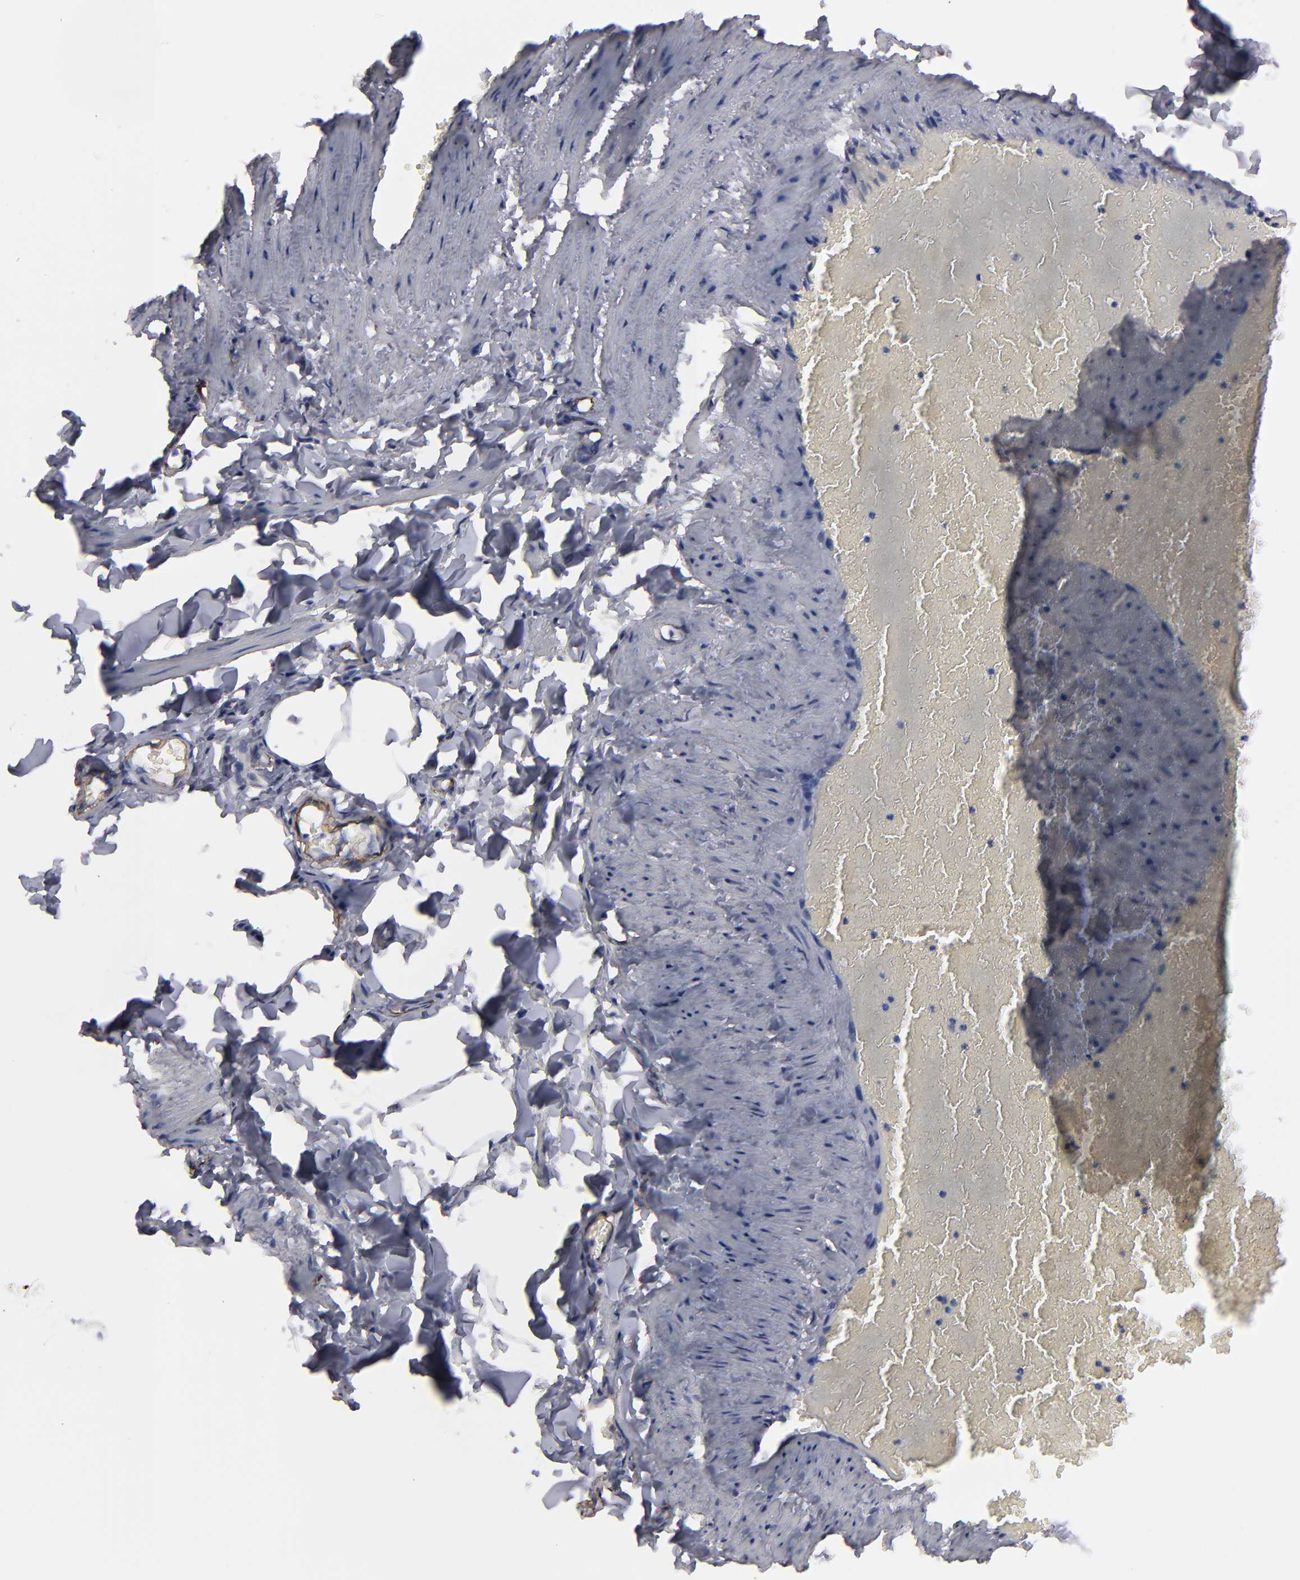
{"staining": {"intensity": "negative", "quantity": "none", "location": "none"}, "tissue": "adipose tissue", "cell_type": "Adipocytes", "image_type": "normal", "snomed": [{"axis": "morphology", "description": "Normal tissue, NOS"}, {"axis": "topography", "description": "Vascular tissue"}], "caption": "Photomicrograph shows no significant protein staining in adipocytes of unremarkable adipose tissue.", "gene": "ZNF175", "patient": {"sex": "male", "age": 41}}